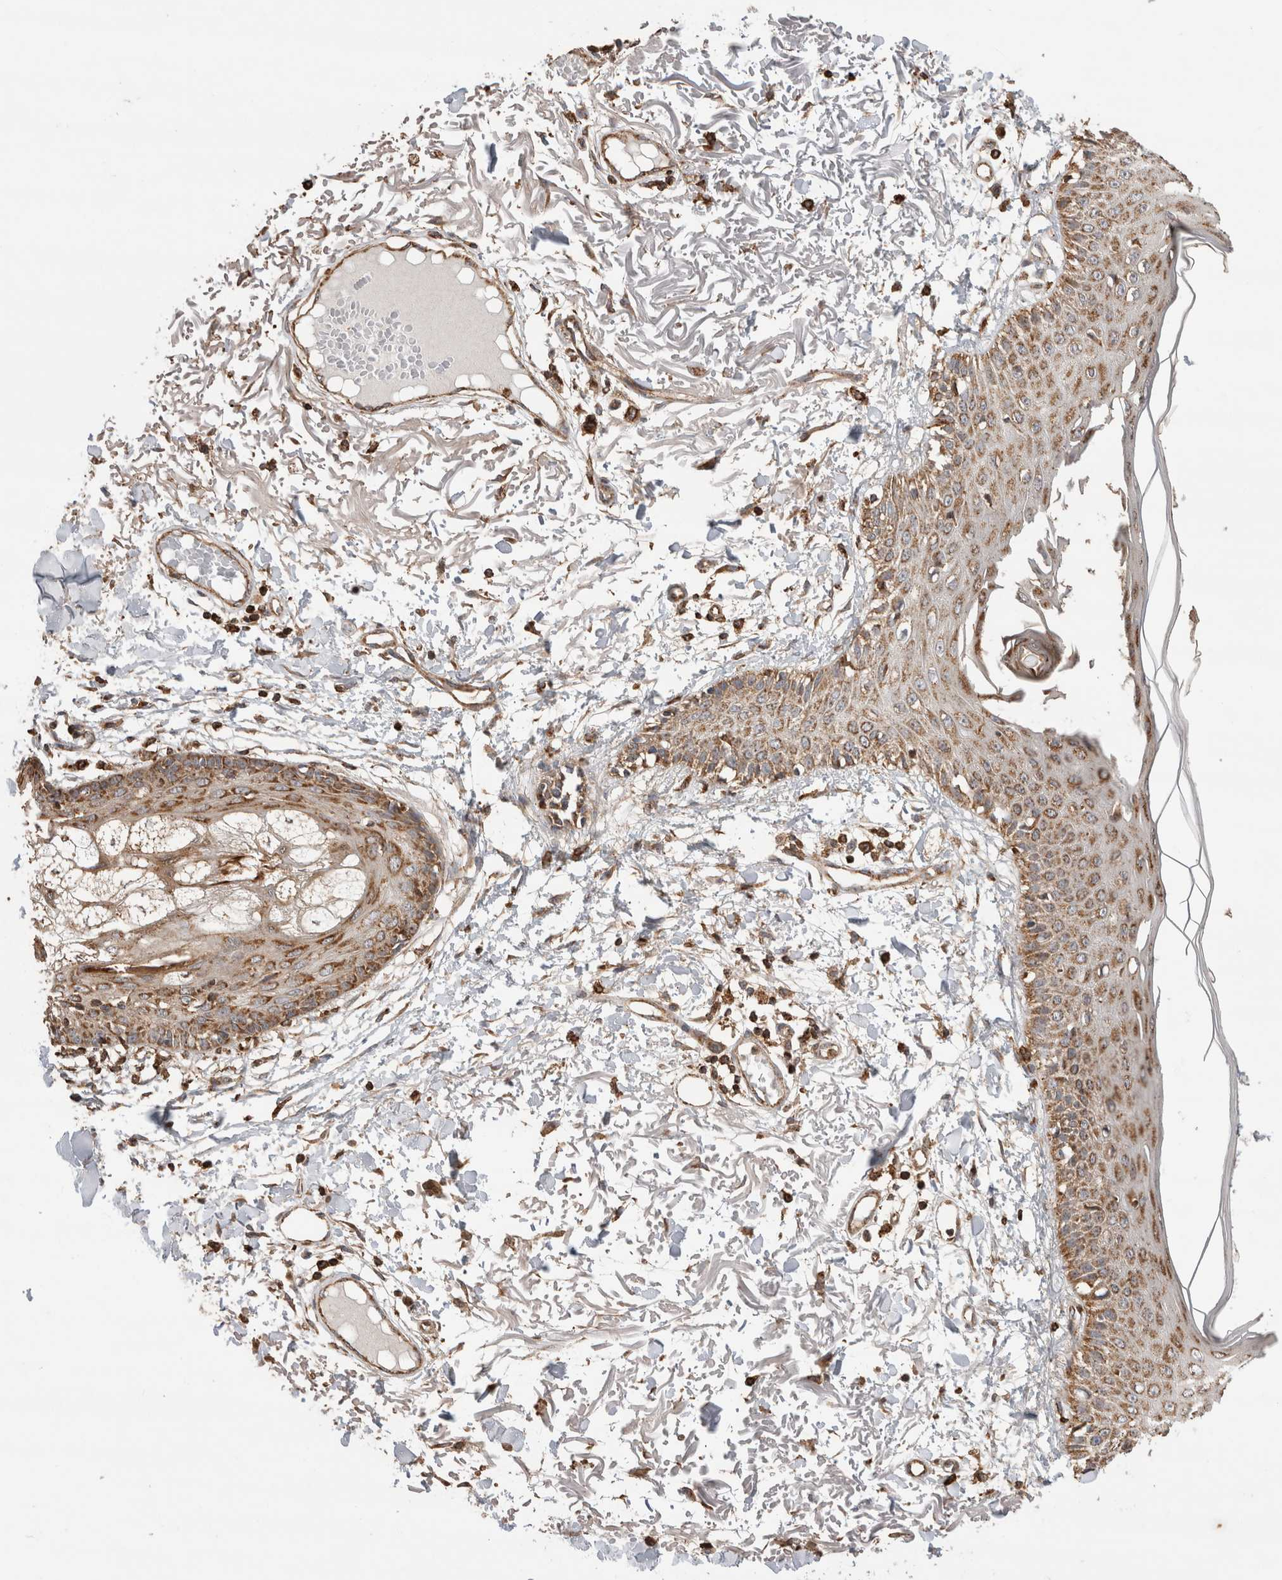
{"staining": {"intensity": "moderate", "quantity": ">75%", "location": "cytoplasmic/membranous"}, "tissue": "skin", "cell_type": "Fibroblasts", "image_type": "normal", "snomed": [{"axis": "morphology", "description": "Normal tissue, NOS"}, {"axis": "morphology", "description": "Squamous cell carcinoma, NOS"}, {"axis": "topography", "description": "Skin"}, {"axis": "topography", "description": "Peripheral nerve tissue"}], "caption": "This photomicrograph displays IHC staining of unremarkable human skin, with medium moderate cytoplasmic/membranous expression in about >75% of fibroblasts.", "gene": "IMMP2L", "patient": {"sex": "male", "age": 83}}